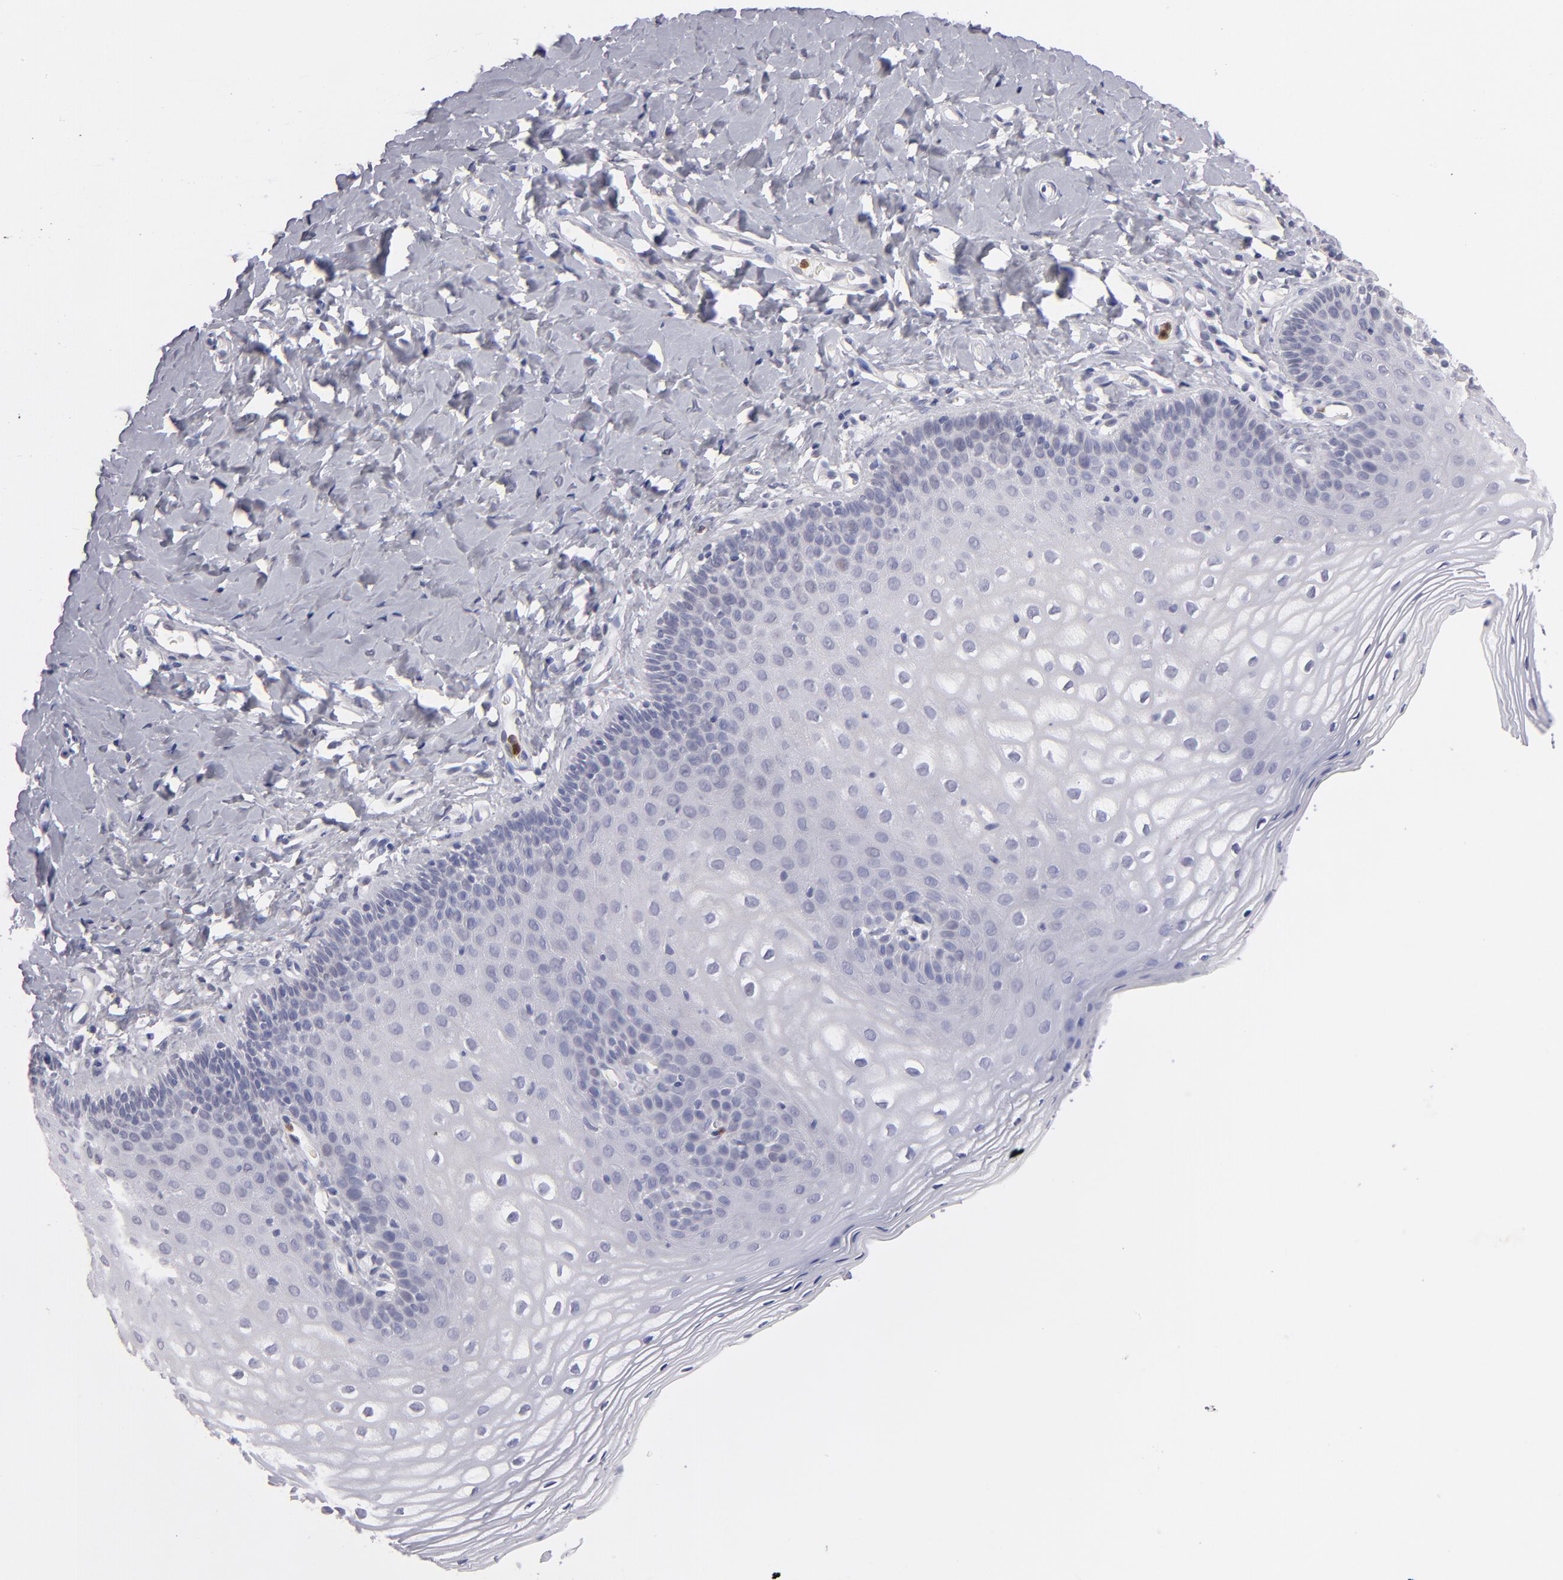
{"staining": {"intensity": "negative", "quantity": "none", "location": "none"}, "tissue": "vagina", "cell_type": "Squamous epithelial cells", "image_type": "normal", "snomed": [{"axis": "morphology", "description": "Normal tissue, NOS"}, {"axis": "topography", "description": "Vagina"}], "caption": "IHC photomicrograph of normal vagina: human vagina stained with DAB (3,3'-diaminobenzidine) exhibits no significant protein positivity in squamous epithelial cells. (Stains: DAB immunohistochemistry with hematoxylin counter stain, Microscopy: brightfield microscopy at high magnification).", "gene": "MGAM", "patient": {"sex": "female", "age": 55}}